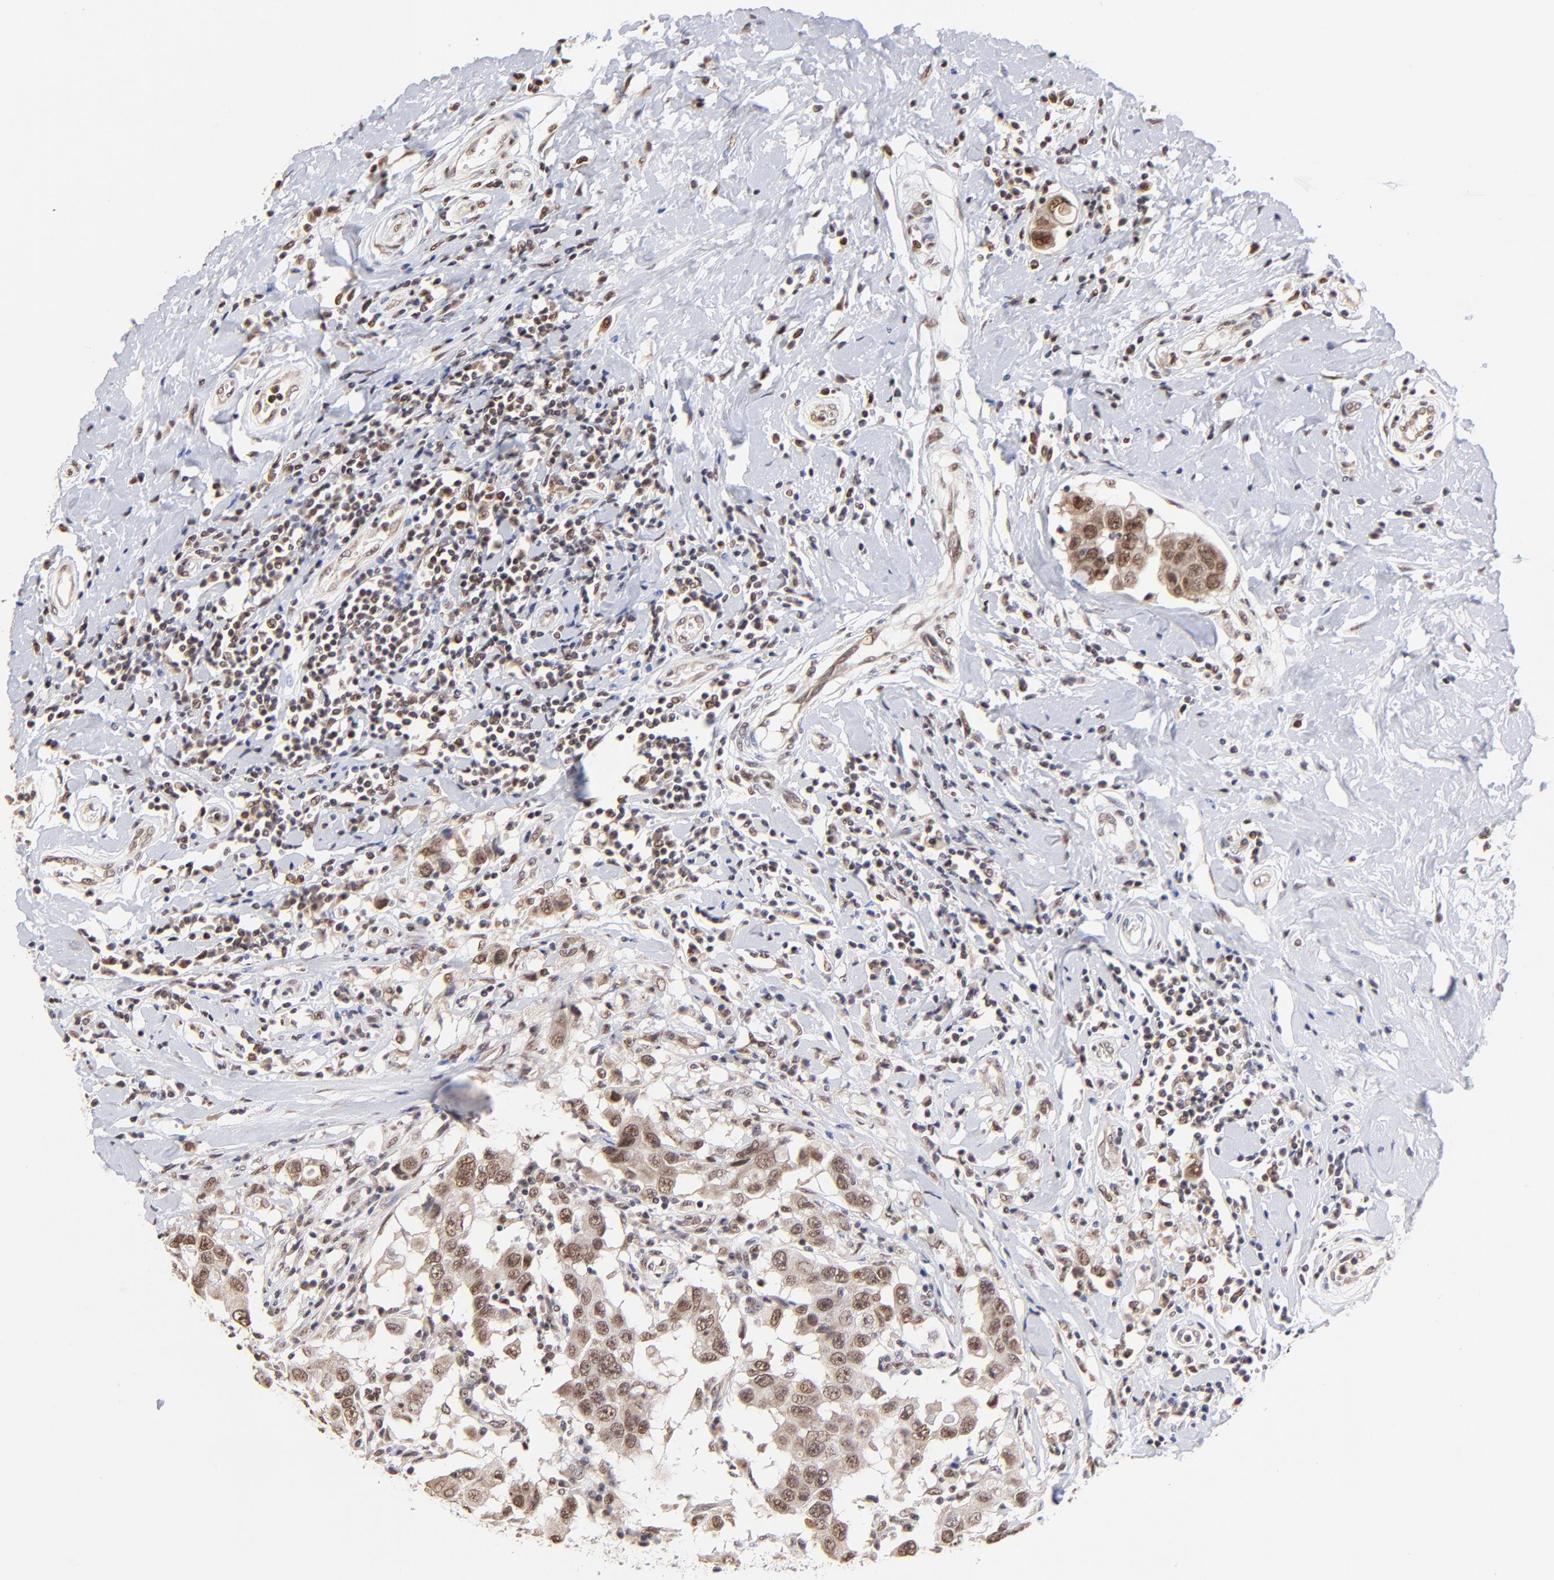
{"staining": {"intensity": "weak", "quantity": ">75%", "location": "cytoplasmic/membranous,nuclear"}, "tissue": "breast cancer", "cell_type": "Tumor cells", "image_type": "cancer", "snomed": [{"axis": "morphology", "description": "Duct carcinoma"}, {"axis": "topography", "description": "Breast"}], "caption": "Immunohistochemistry (IHC) staining of breast cancer, which reveals low levels of weak cytoplasmic/membranous and nuclear staining in approximately >75% of tumor cells indicating weak cytoplasmic/membranous and nuclear protein expression. The staining was performed using DAB (3,3'-diaminobenzidine) (brown) for protein detection and nuclei were counterstained in hematoxylin (blue).", "gene": "ZNF670", "patient": {"sex": "female", "age": 27}}